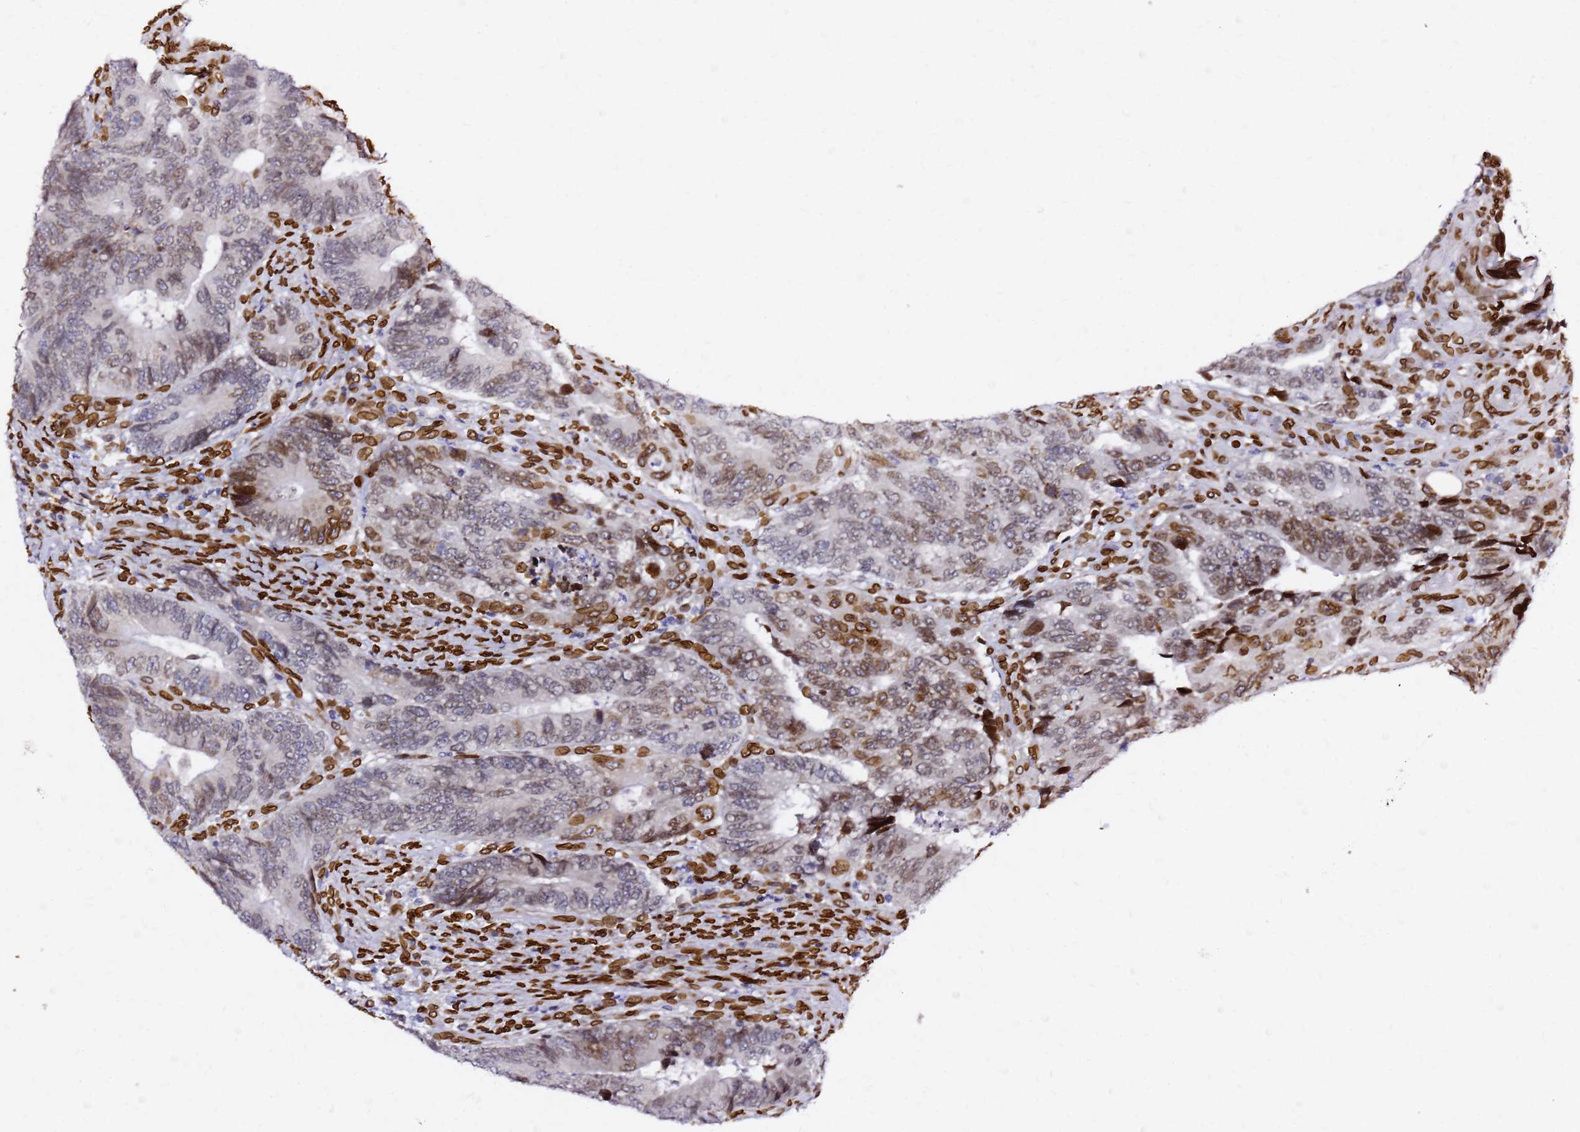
{"staining": {"intensity": "moderate", "quantity": "25%-75%", "location": "cytoplasmic/membranous,nuclear"}, "tissue": "colorectal cancer", "cell_type": "Tumor cells", "image_type": "cancer", "snomed": [{"axis": "morphology", "description": "Adenocarcinoma, NOS"}, {"axis": "topography", "description": "Colon"}], "caption": "Protein expression analysis of human adenocarcinoma (colorectal) reveals moderate cytoplasmic/membranous and nuclear expression in approximately 25%-75% of tumor cells.", "gene": "C6orf141", "patient": {"sex": "male", "age": 87}}